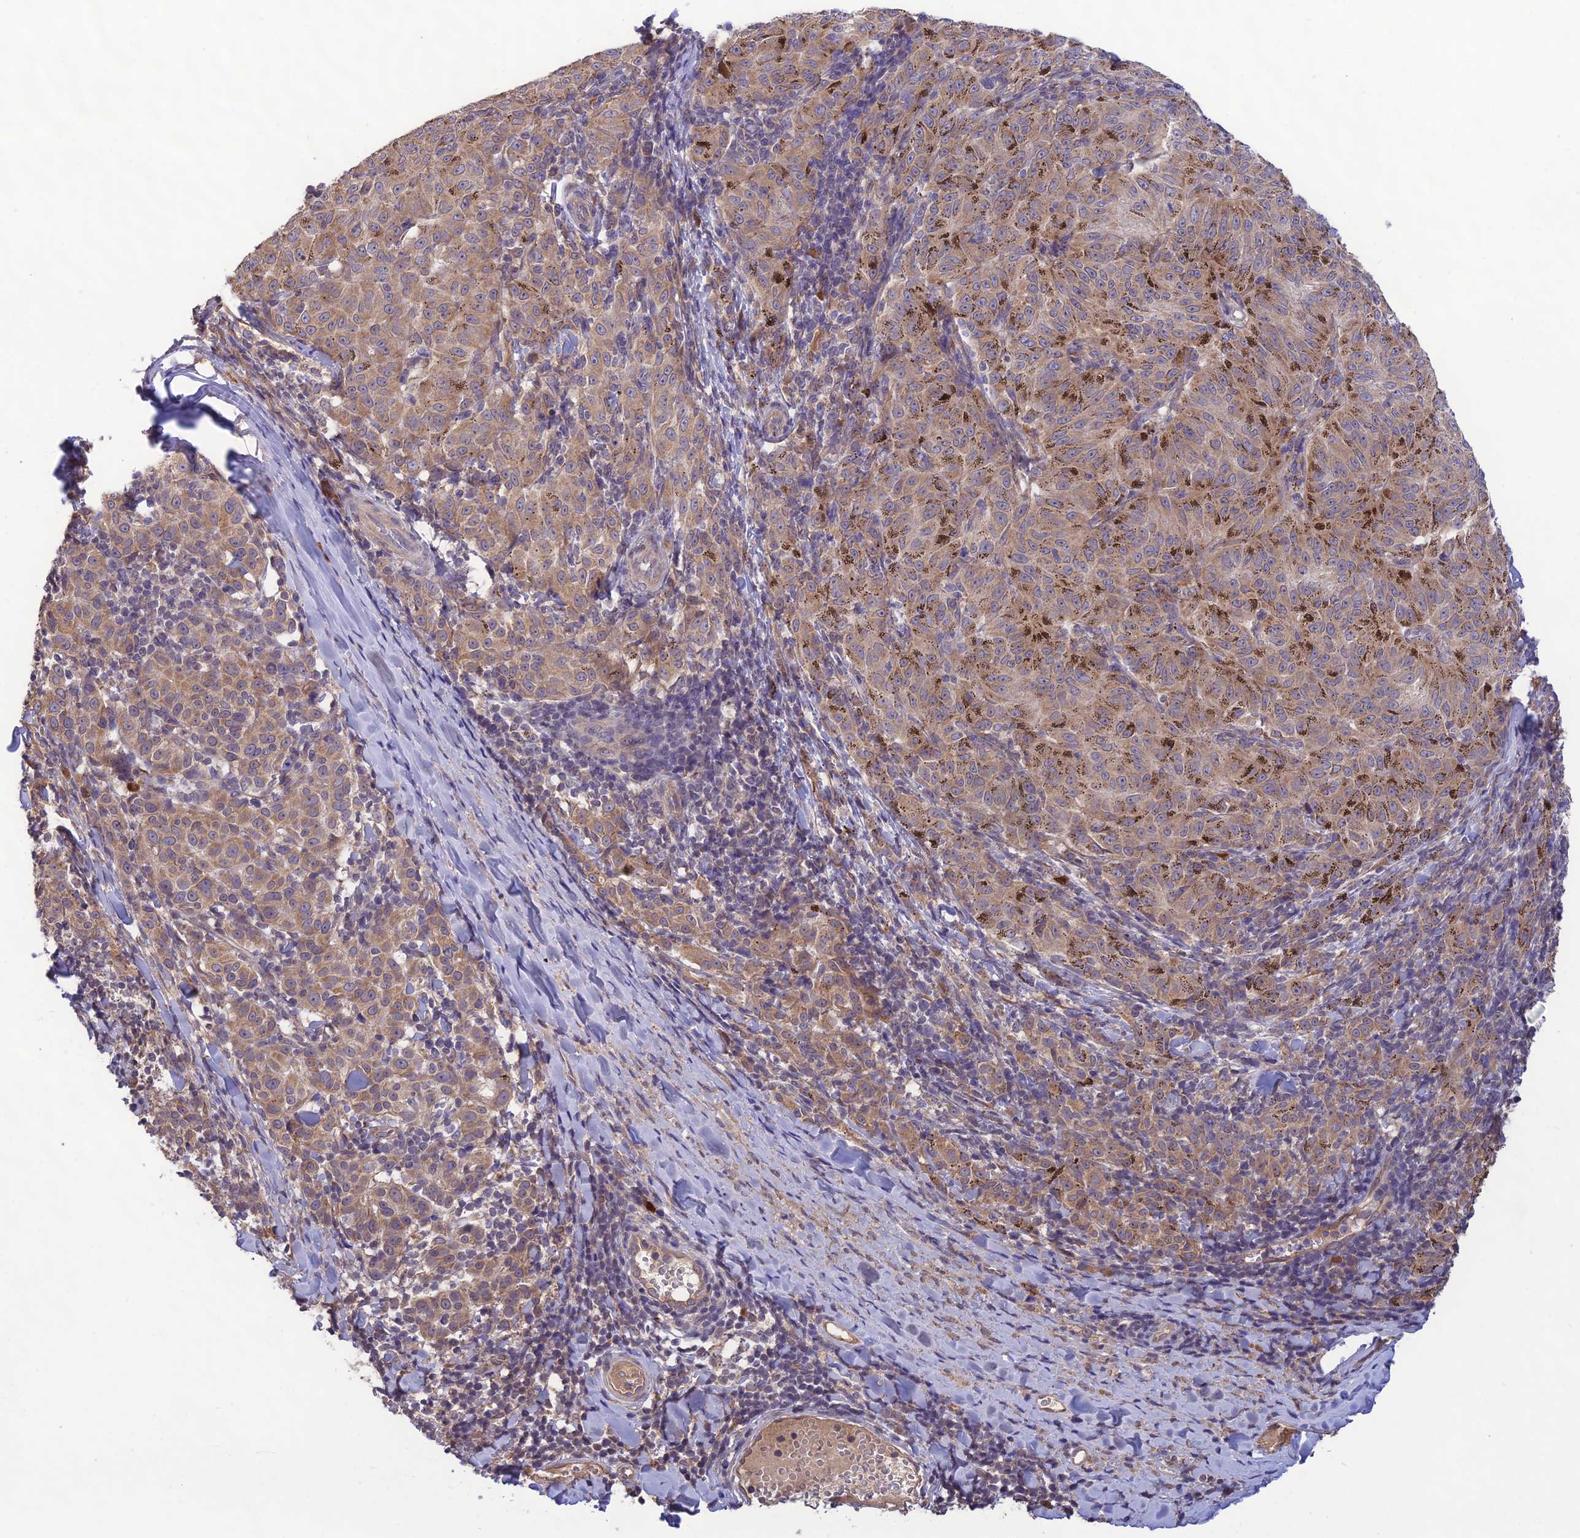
{"staining": {"intensity": "moderate", "quantity": ">75%", "location": "cytoplasmic/membranous"}, "tissue": "melanoma", "cell_type": "Tumor cells", "image_type": "cancer", "snomed": [{"axis": "morphology", "description": "Malignant melanoma, NOS"}, {"axis": "topography", "description": "Skin"}], "caption": "IHC (DAB) staining of human malignant melanoma shows moderate cytoplasmic/membranous protein expression in about >75% of tumor cells.", "gene": "MRNIP", "patient": {"sex": "female", "age": 72}}